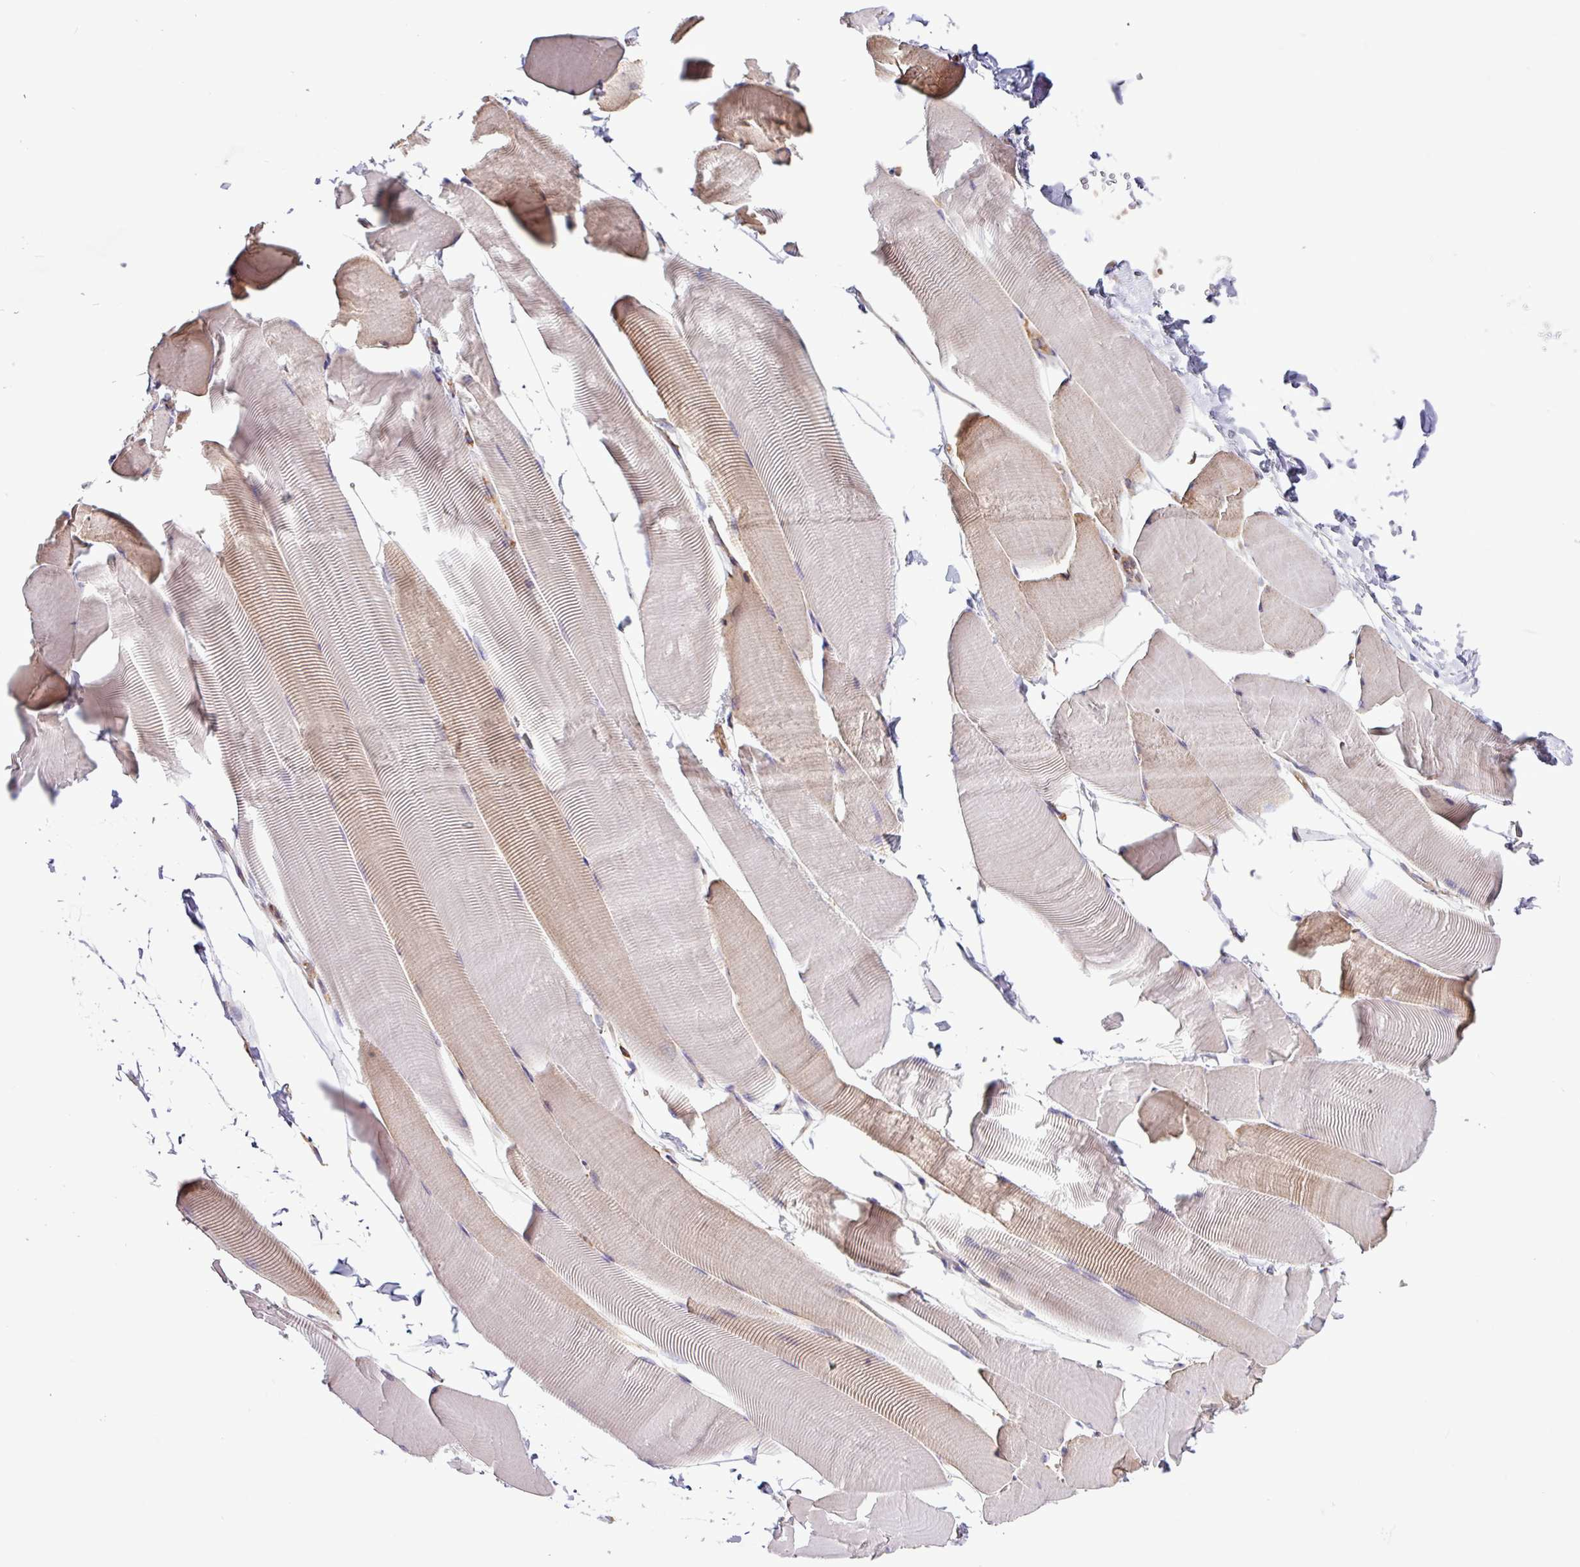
{"staining": {"intensity": "weak", "quantity": "25%-75%", "location": "cytoplasmic/membranous"}, "tissue": "skeletal muscle", "cell_type": "Myocytes", "image_type": "normal", "snomed": [{"axis": "morphology", "description": "Normal tissue, NOS"}, {"axis": "topography", "description": "Skeletal muscle"}], "caption": "Immunohistochemistry photomicrograph of unremarkable skeletal muscle: skeletal muscle stained using immunohistochemistry (IHC) reveals low levels of weak protein expression localized specifically in the cytoplasmic/membranous of myocytes, appearing as a cytoplasmic/membranous brown color.", "gene": "ACTR3B", "patient": {"sex": "male", "age": 25}}